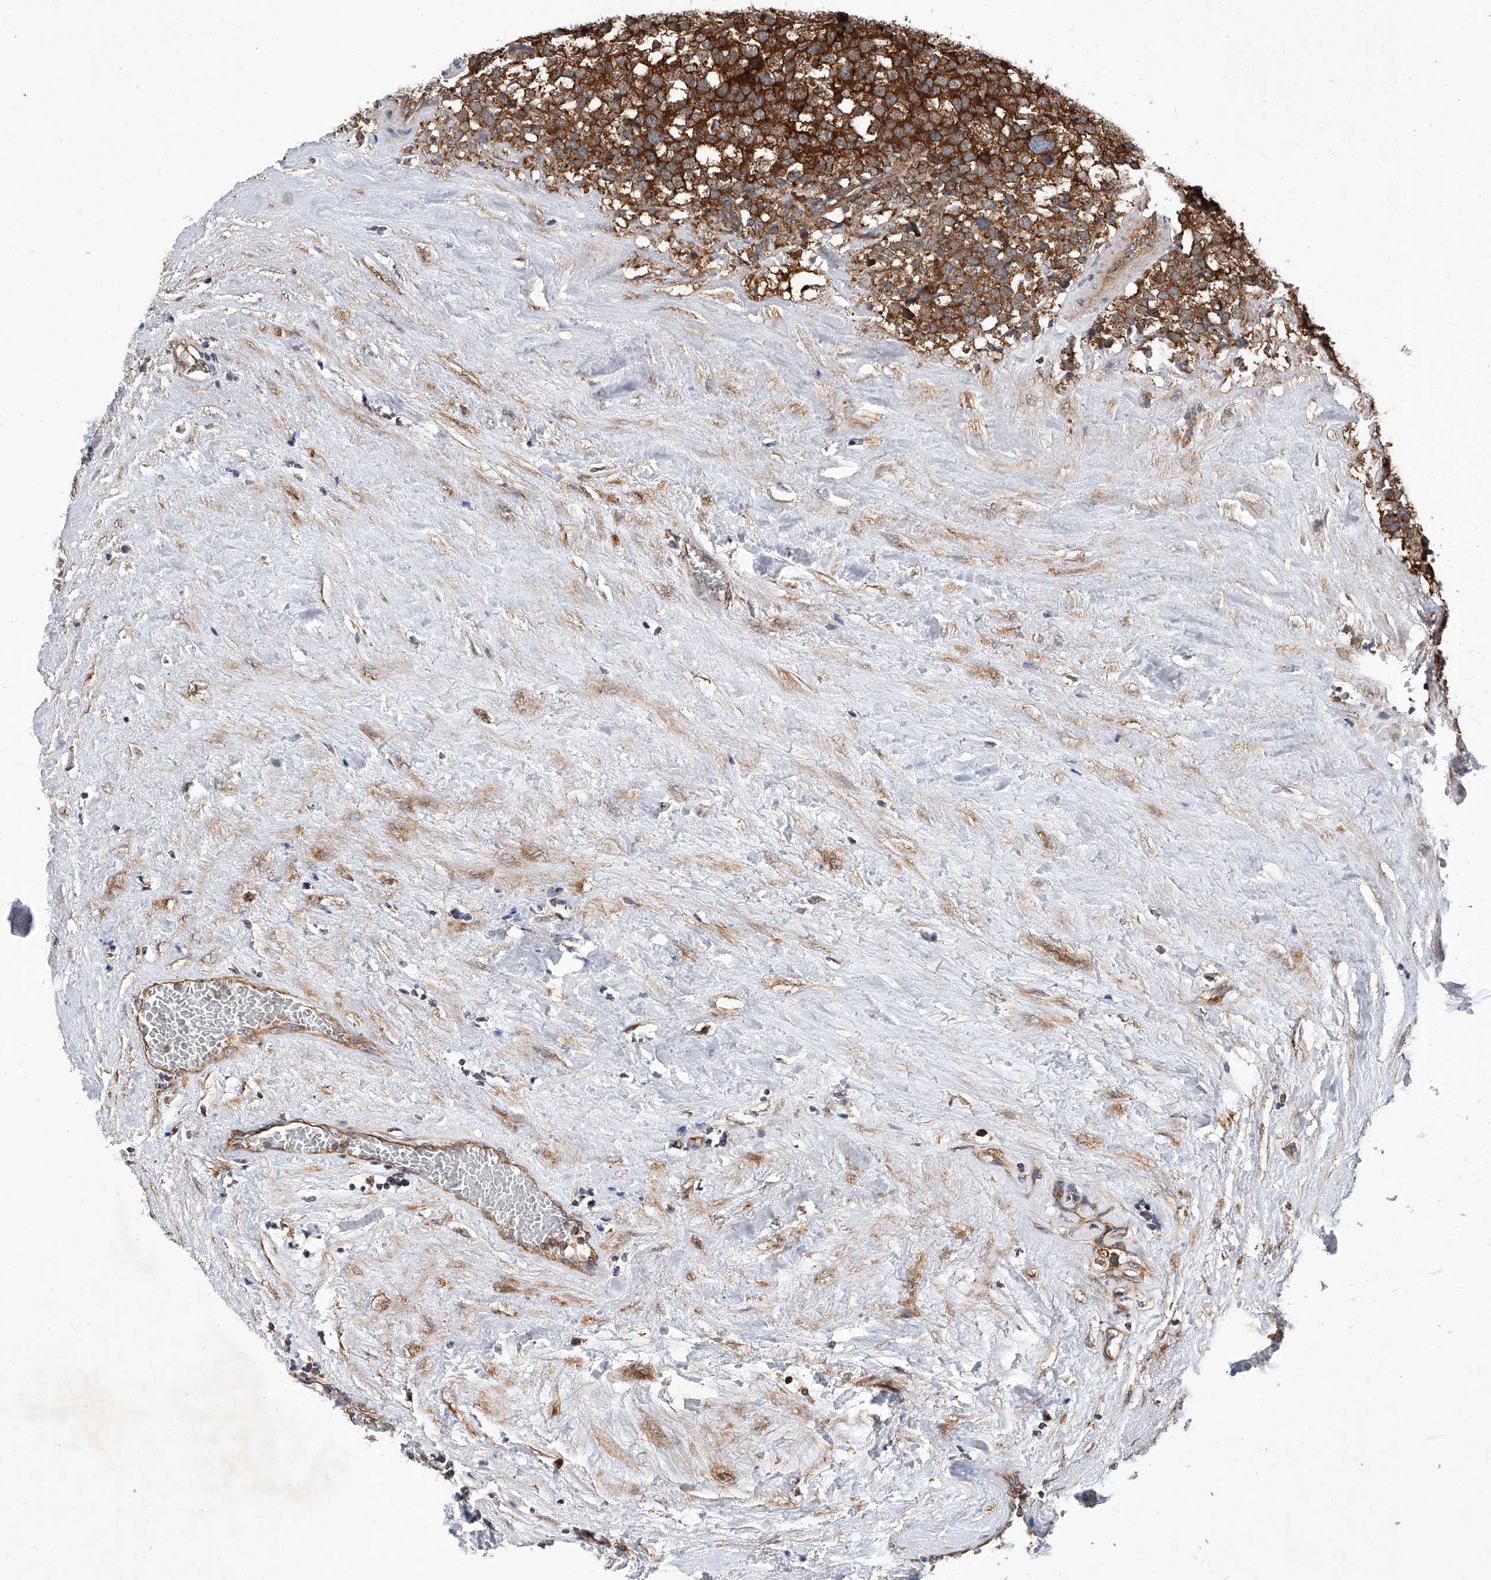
{"staining": {"intensity": "strong", "quantity": ">75%", "location": "cytoplasmic/membranous"}, "tissue": "testis cancer", "cell_type": "Tumor cells", "image_type": "cancer", "snomed": [{"axis": "morphology", "description": "Seminoma, NOS"}, {"axis": "topography", "description": "Testis"}], "caption": "Testis cancer stained with a brown dye reveals strong cytoplasmic/membranous positive staining in about >75% of tumor cells.", "gene": "CFAP410", "patient": {"sex": "male", "age": 71}}